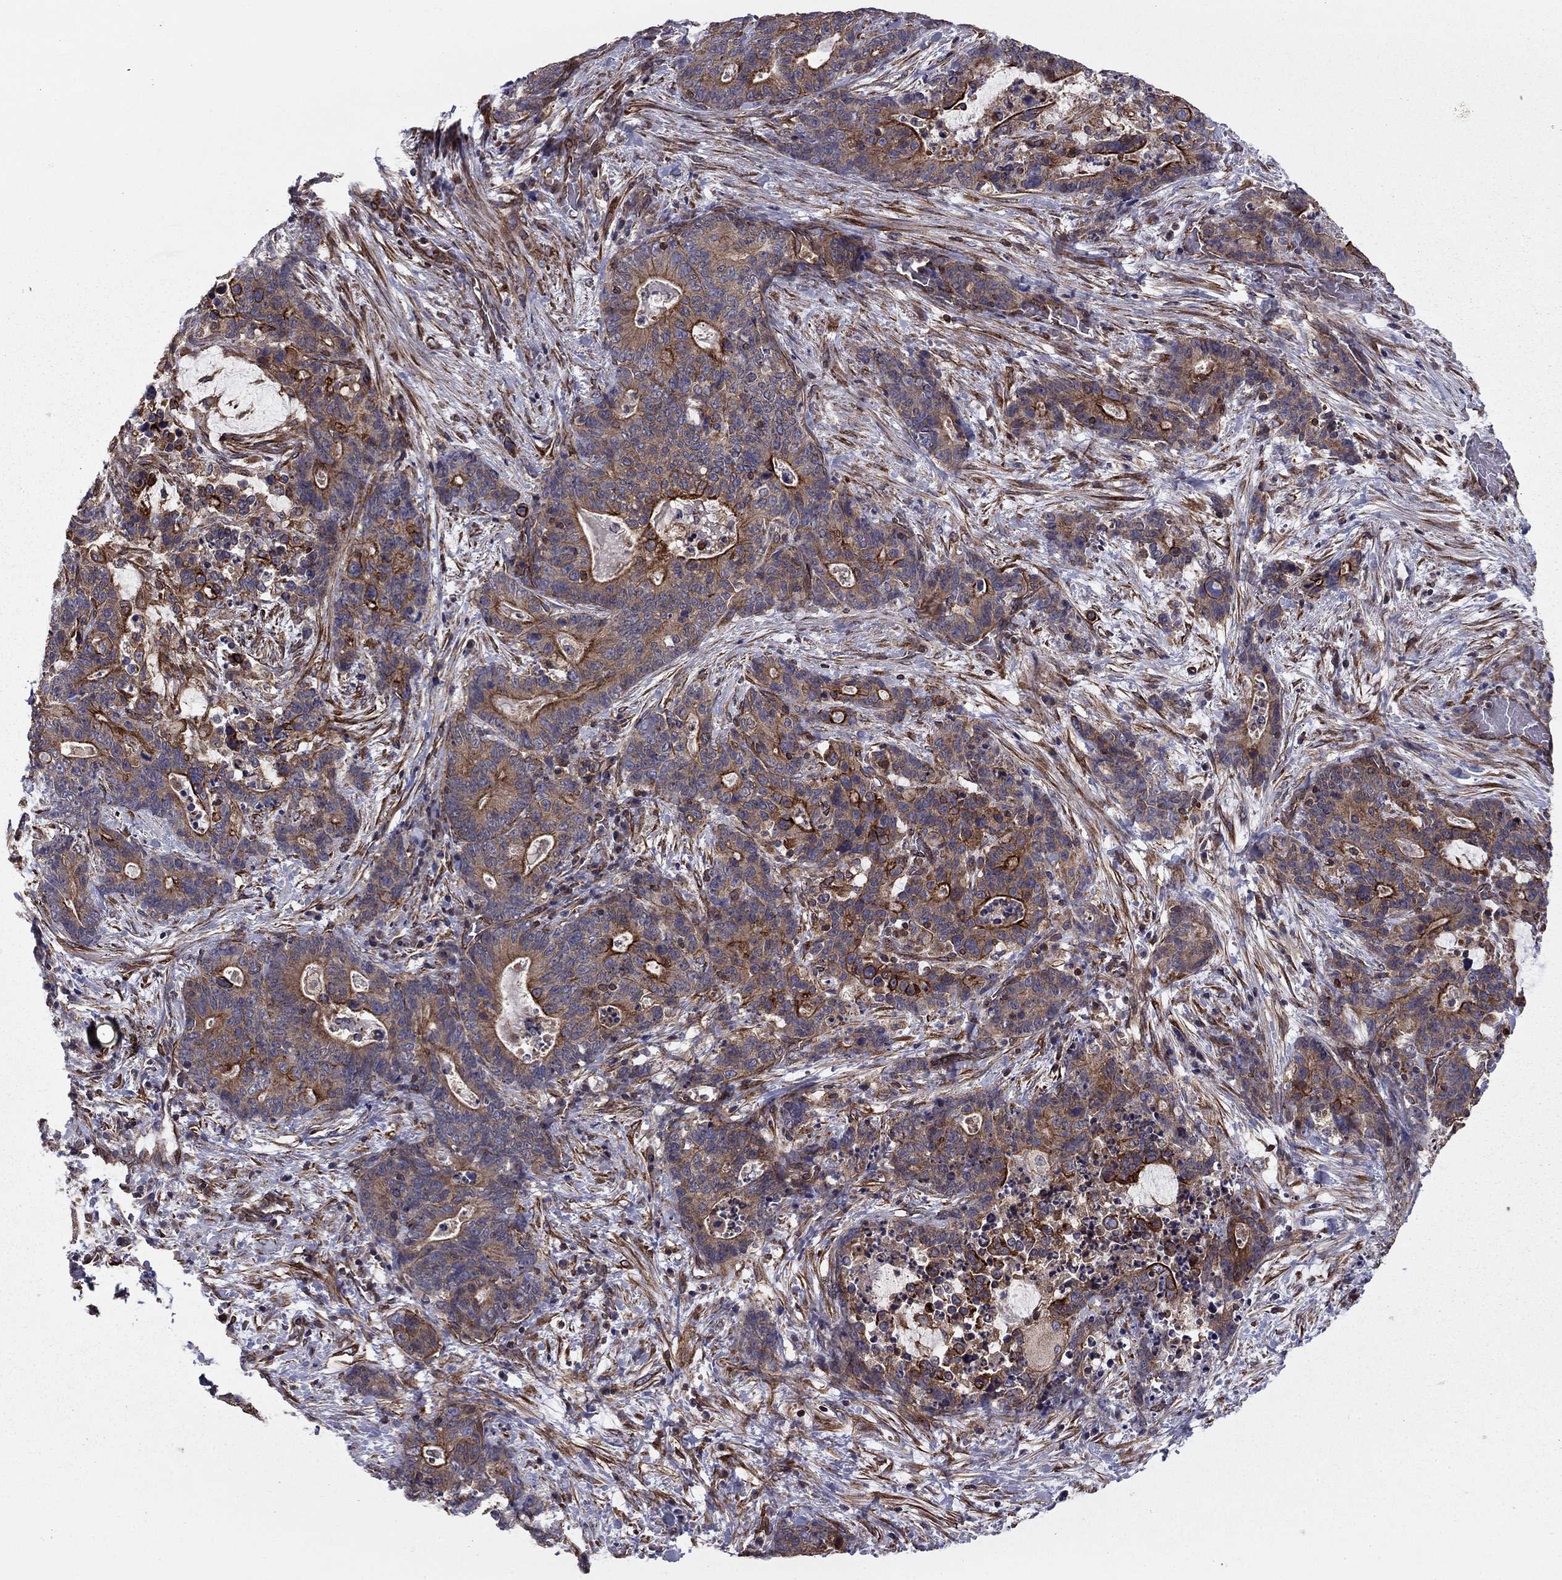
{"staining": {"intensity": "strong", "quantity": "25%-75%", "location": "cytoplasmic/membranous"}, "tissue": "stomach cancer", "cell_type": "Tumor cells", "image_type": "cancer", "snomed": [{"axis": "morphology", "description": "Normal tissue, NOS"}, {"axis": "morphology", "description": "Adenocarcinoma, NOS"}, {"axis": "topography", "description": "Stomach"}], "caption": "Human stomach cancer (adenocarcinoma) stained with a protein marker displays strong staining in tumor cells.", "gene": "SHMT1", "patient": {"sex": "female", "age": 64}}